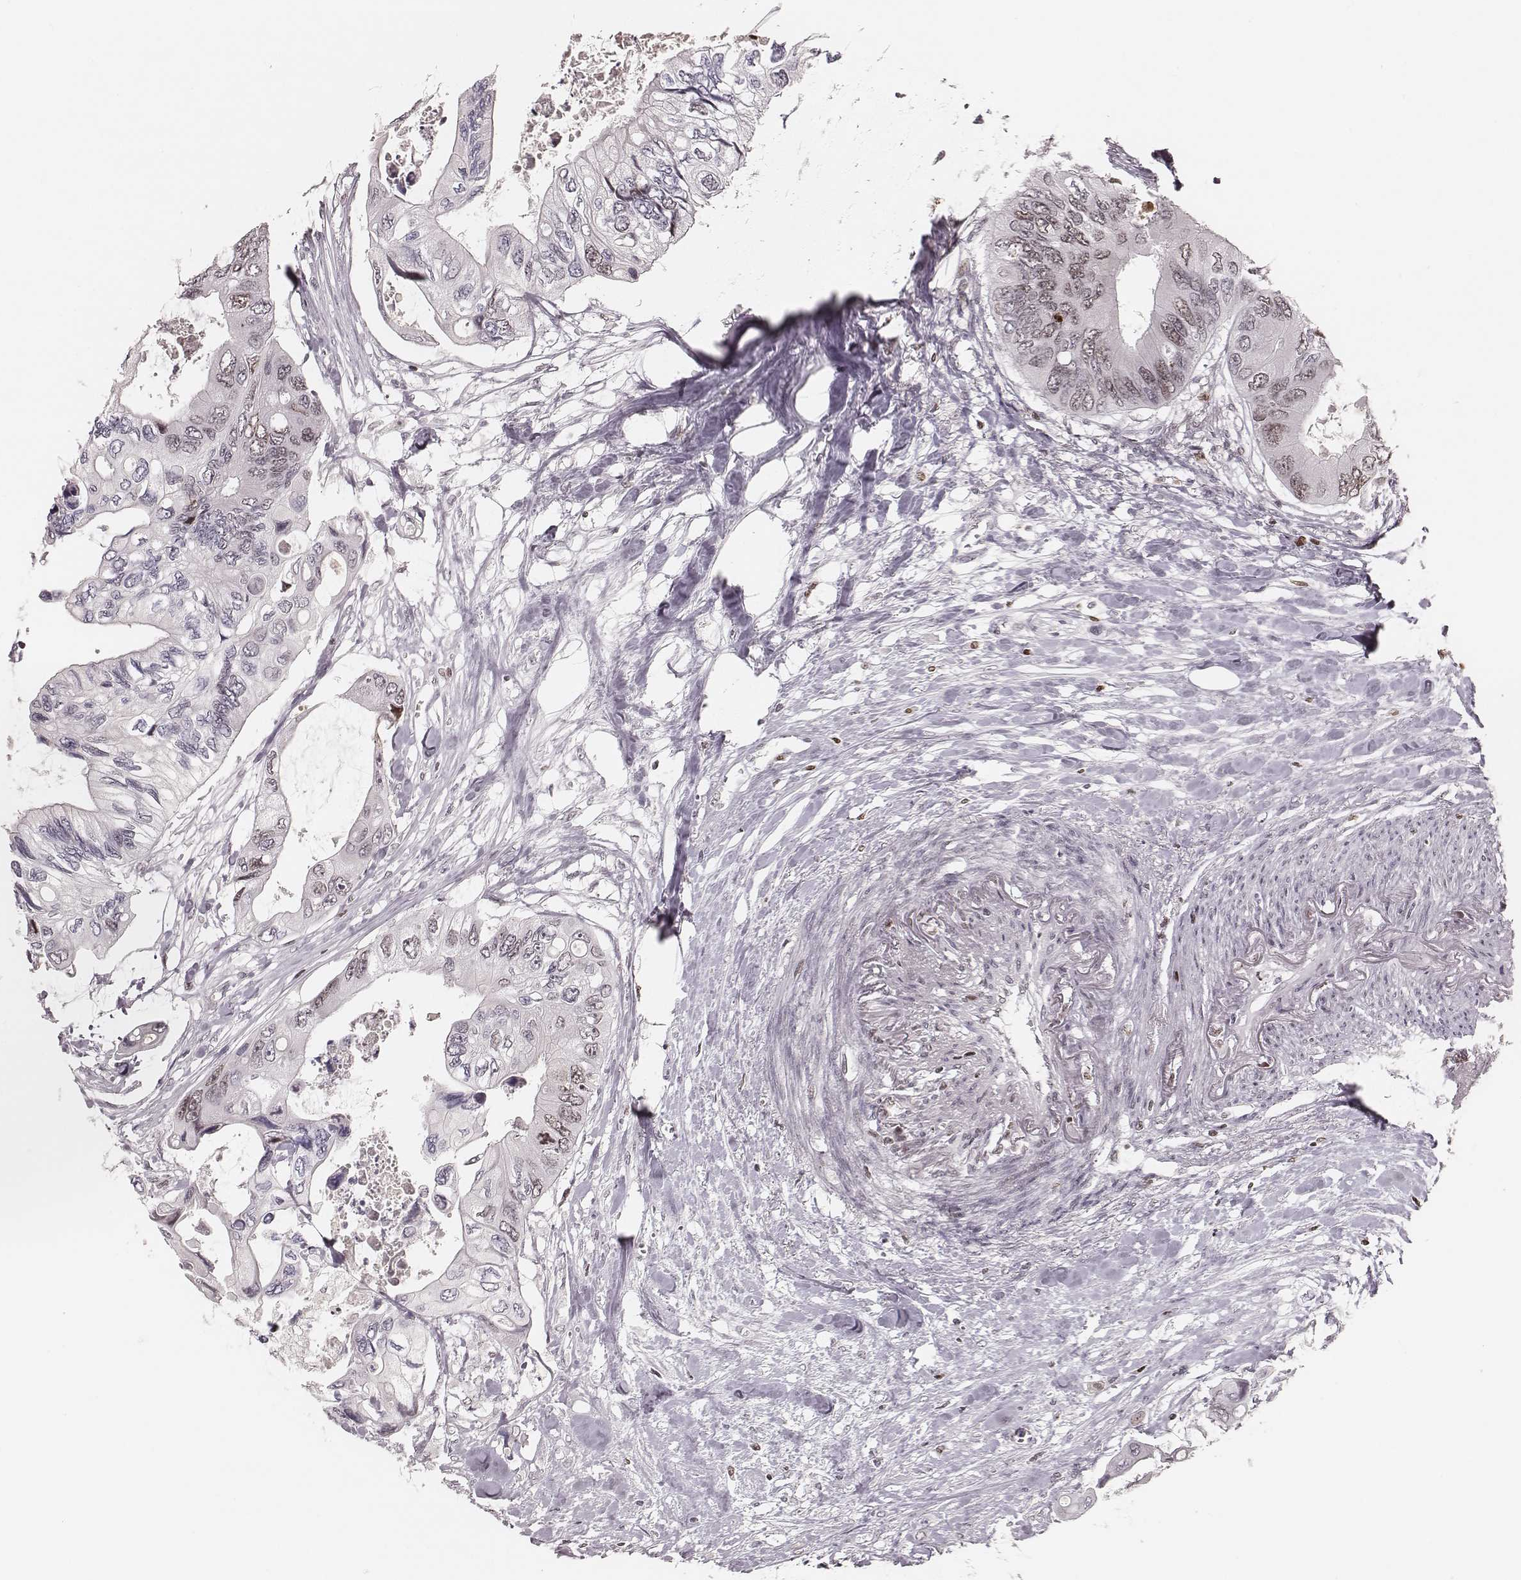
{"staining": {"intensity": "moderate", "quantity": "<25%", "location": "nuclear"}, "tissue": "colorectal cancer", "cell_type": "Tumor cells", "image_type": "cancer", "snomed": [{"axis": "morphology", "description": "Adenocarcinoma, NOS"}, {"axis": "topography", "description": "Rectum"}], "caption": "Immunohistochemistry staining of colorectal cancer, which demonstrates low levels of moderate nuclear staining in about <25% of tumor cells indicating moderate nuclear protein staining. The staining was performed using DAB (3,3'-diaminobenzidine) (brown) for protein detection and nuclei were counterstained in hematoxylin (blue).", "gene": "PARP1", "patient": {"sex": "male", "age": 63}}